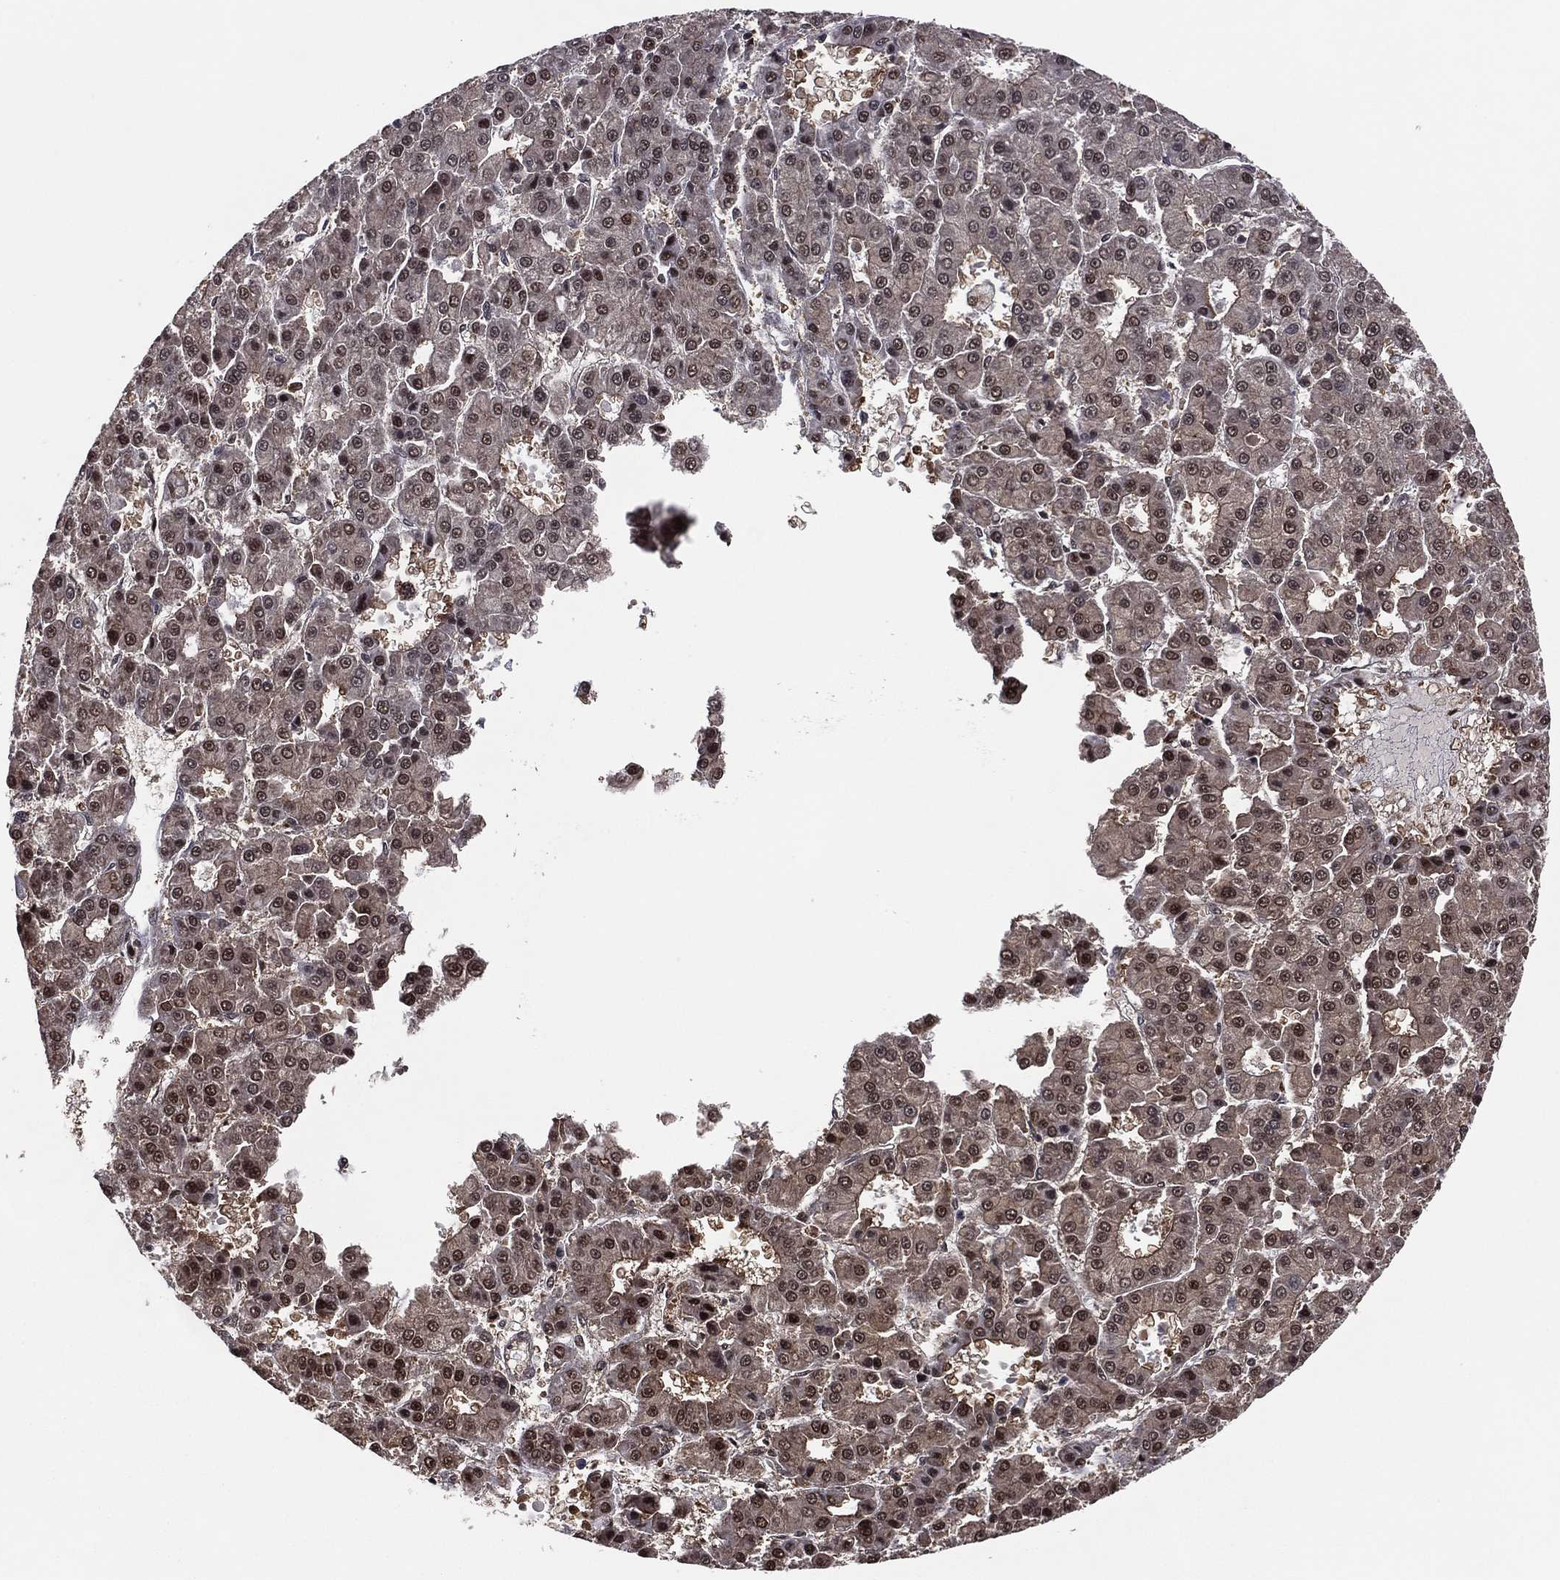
{"staining": {"intensity": "moderate", "quantity": "25%-75%", "location": "nuclear"}, "tissue": "liver cancer", "cell_type": "Tumor cells", "image_type": "cancer", "snomed": [{"axis": "morphology", "description": "Carcinoma, Hepatocellular, NOS"}, {"axis": "topography", "description": "Liver"}], "caption": "A medium amount of moderate nuclear expression is present in approximately 25%-75% of tumor cells in liver hepatocellular carcinoma tissue.", "gene": "ICOSLG", "patient": {"sex": "male", "age": 70}}